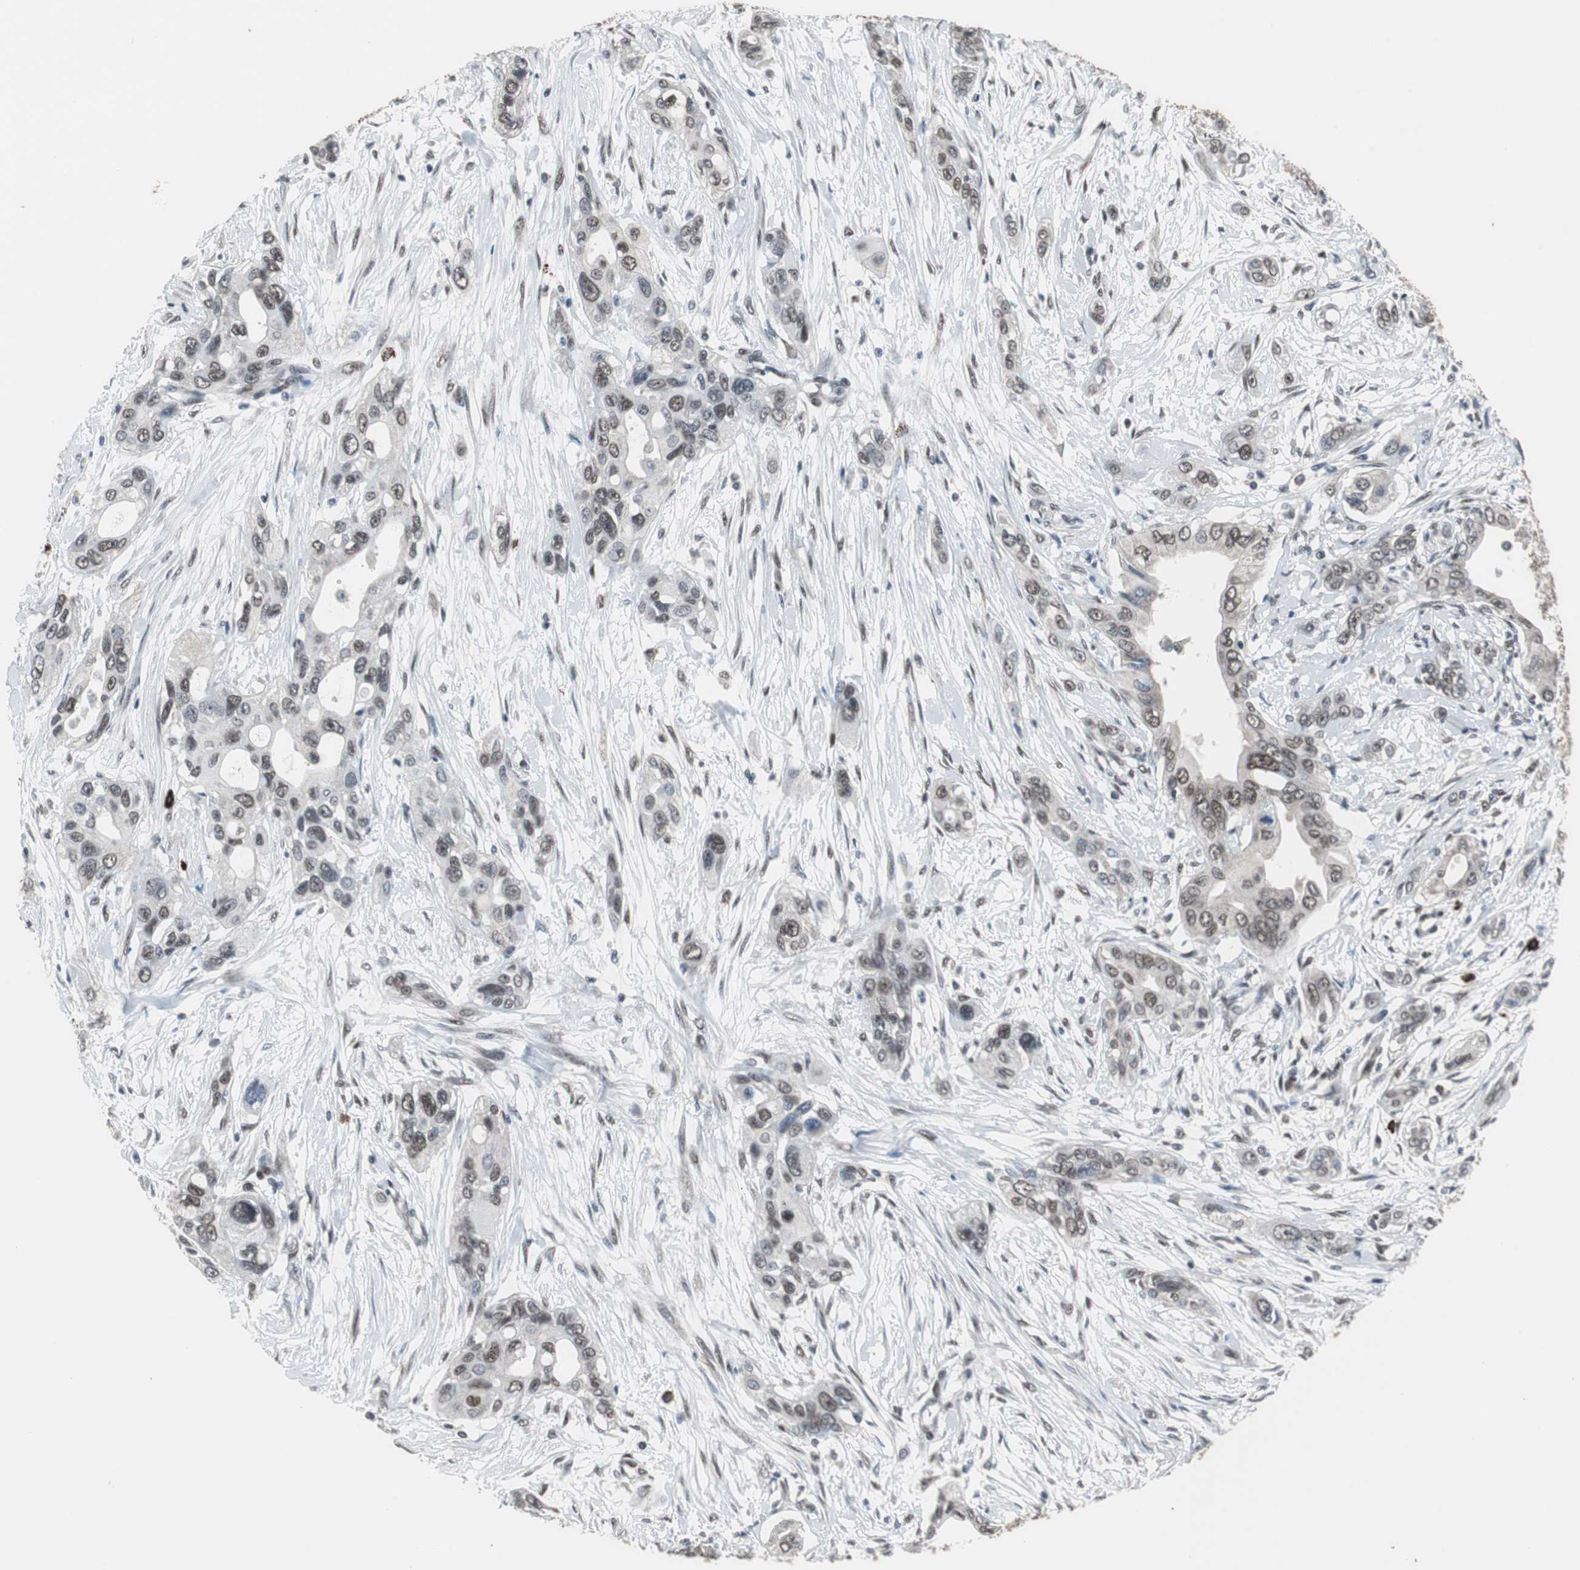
{"staining": {"intensity": "moderate", "quantity": ">75%", "location": "nuclear"}, "tissue": "pancreatic cancer", "cell_type": "Tumor cells", "image_type": "cancer", "snomed": [{"axis": "morphology", "description": "Adenocarcinoma, NOS"}, {"axis": "topography", "description": "Pancreas"}], "caption": "Protein staining reveals moderate nuclear expression in approximately >75% of tumor cells in pancreatic cancer (adenocarcinoma).", "gene": "ZHX2", "patient": {"sex": "female", "age": 60}}